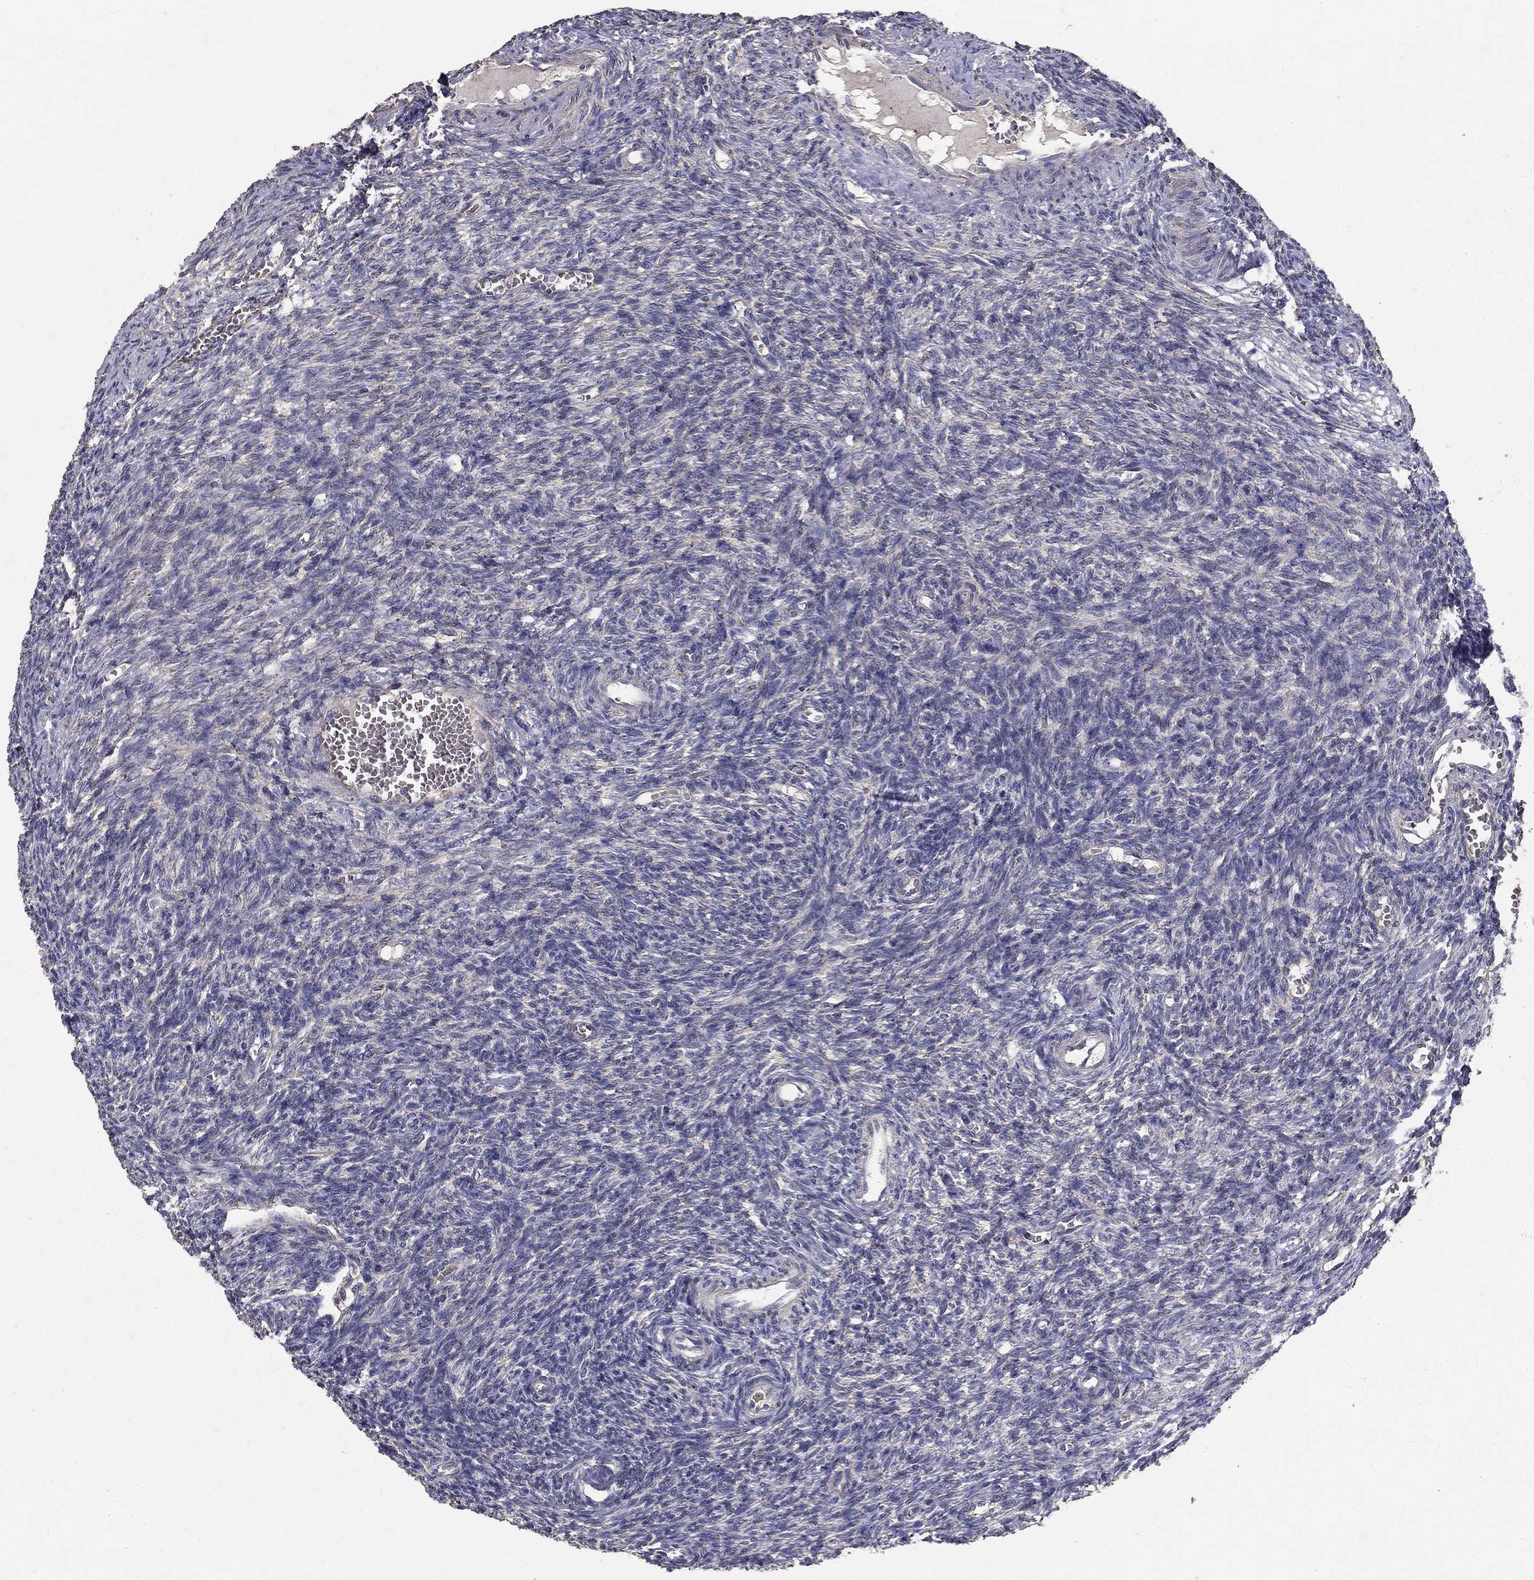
{"staining": {"intensity": "negative", "quantity": "none", "location": "none"}, "tissue": "ovary", "cell_type": "Ovarian stroma cells", "image_type": "normal", "snomed": [{"axis": "morphology", "description": "Normal tissue, NOS"}, {"axis": "topography", "description": "Ovary"}], "caption": "Ovarian stroma cells show no significant positivity in unremarkable ovary. (DAB (3,3'-diaminobenzidine) IHC, high magnification).", "gene": "MPP2", "patient": {"sex": "female", "age": 27}}